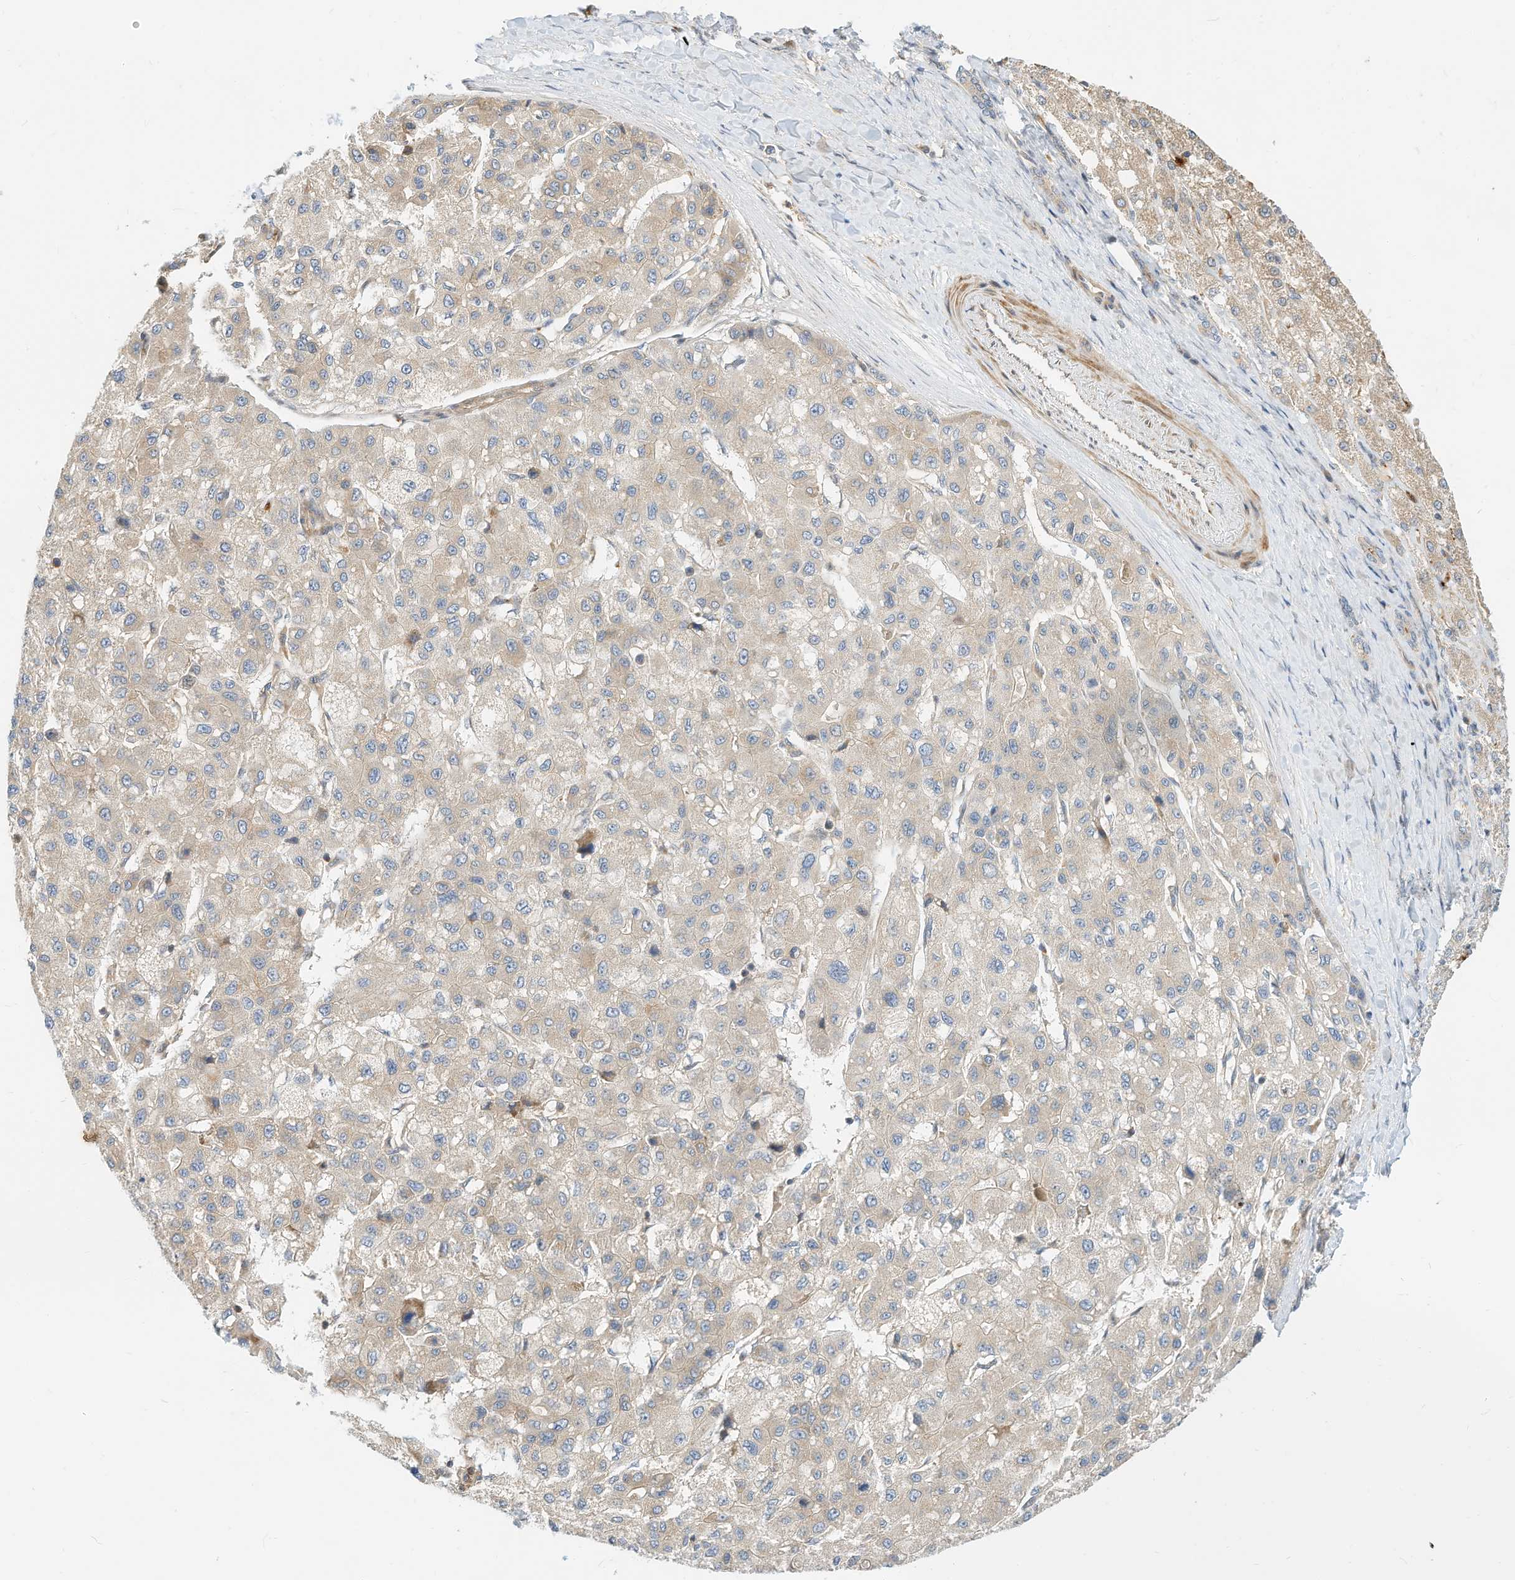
{"staining": {"intensity": "weak", "quantity": "25%-75%", "location": "cytoplasmic/membranous"}, "tissue": "liver cancer", "cell_type": "Tumor cells", "image_type": "cancer", "snomed": [{"axis": "morphology", "description": "Carcinoma, Hepatocellular, NOS"}, {"axis": "topography", "description": "Liver"}], "caption": "Weak cytoplasmic/membranous protein positivity is present in approximately 25%-75% of tumor cells in liver cancer (hepatocellular carcinoma).", "gene": "OFD1", "patient": {"sex": "male", "age": 80}}